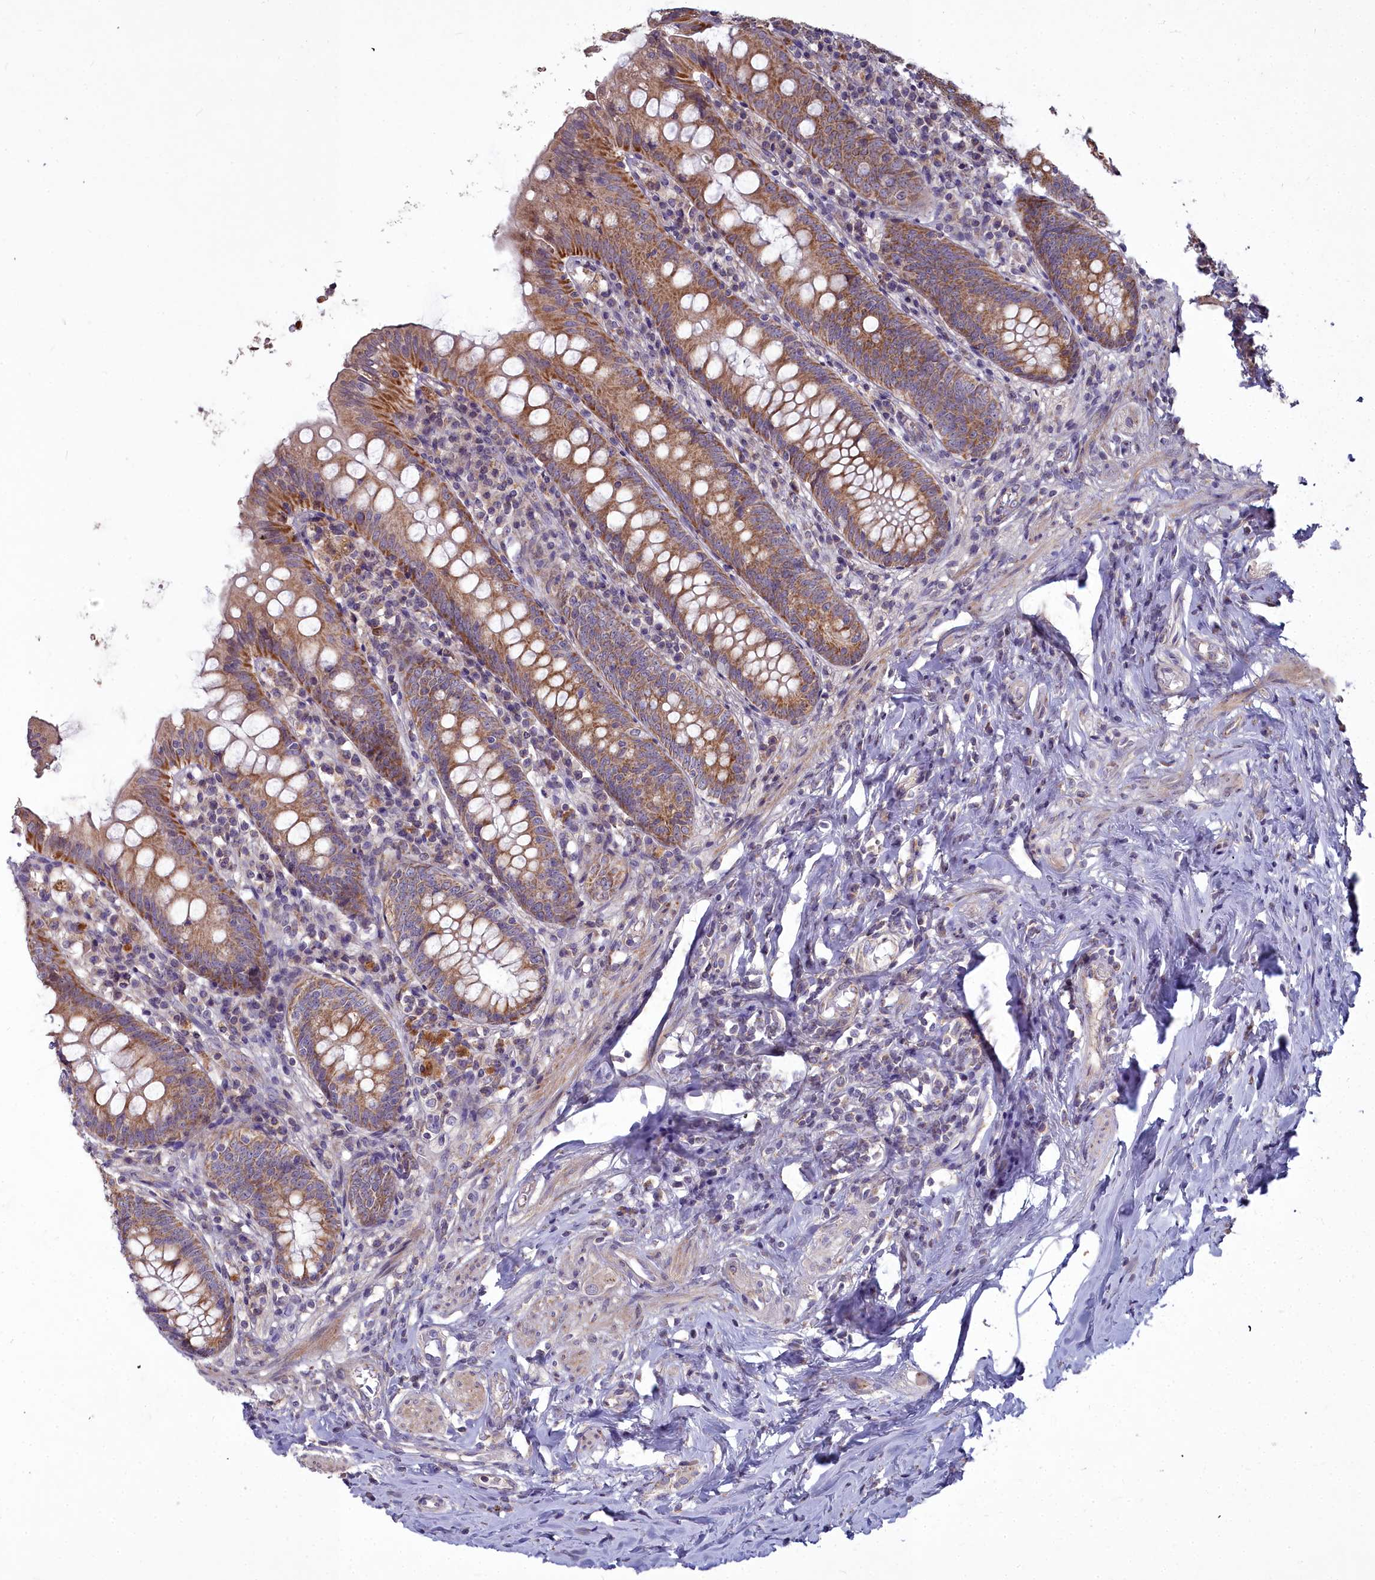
{"staining": {"intensity": "moderate", "quantity": ">75%", "location": "cytoplasmic/membranous"}, "tissue": "appendix", "cell_type": "Glandular cells", "image_type": "normal", "snomed": [{"axis": "morphology", "description": "Normal tissue, NOS"}, {"axis": "topography", "description": "Appendix"}], "caption": "Immunohistochemistry of unremarkable human appendix displays medium levels of moderate cytoplasmic/membranous positivity in approximately >75% of glandular cells.", "gene": "MICU2", "patient": {"sex": "female", "age": 54}}